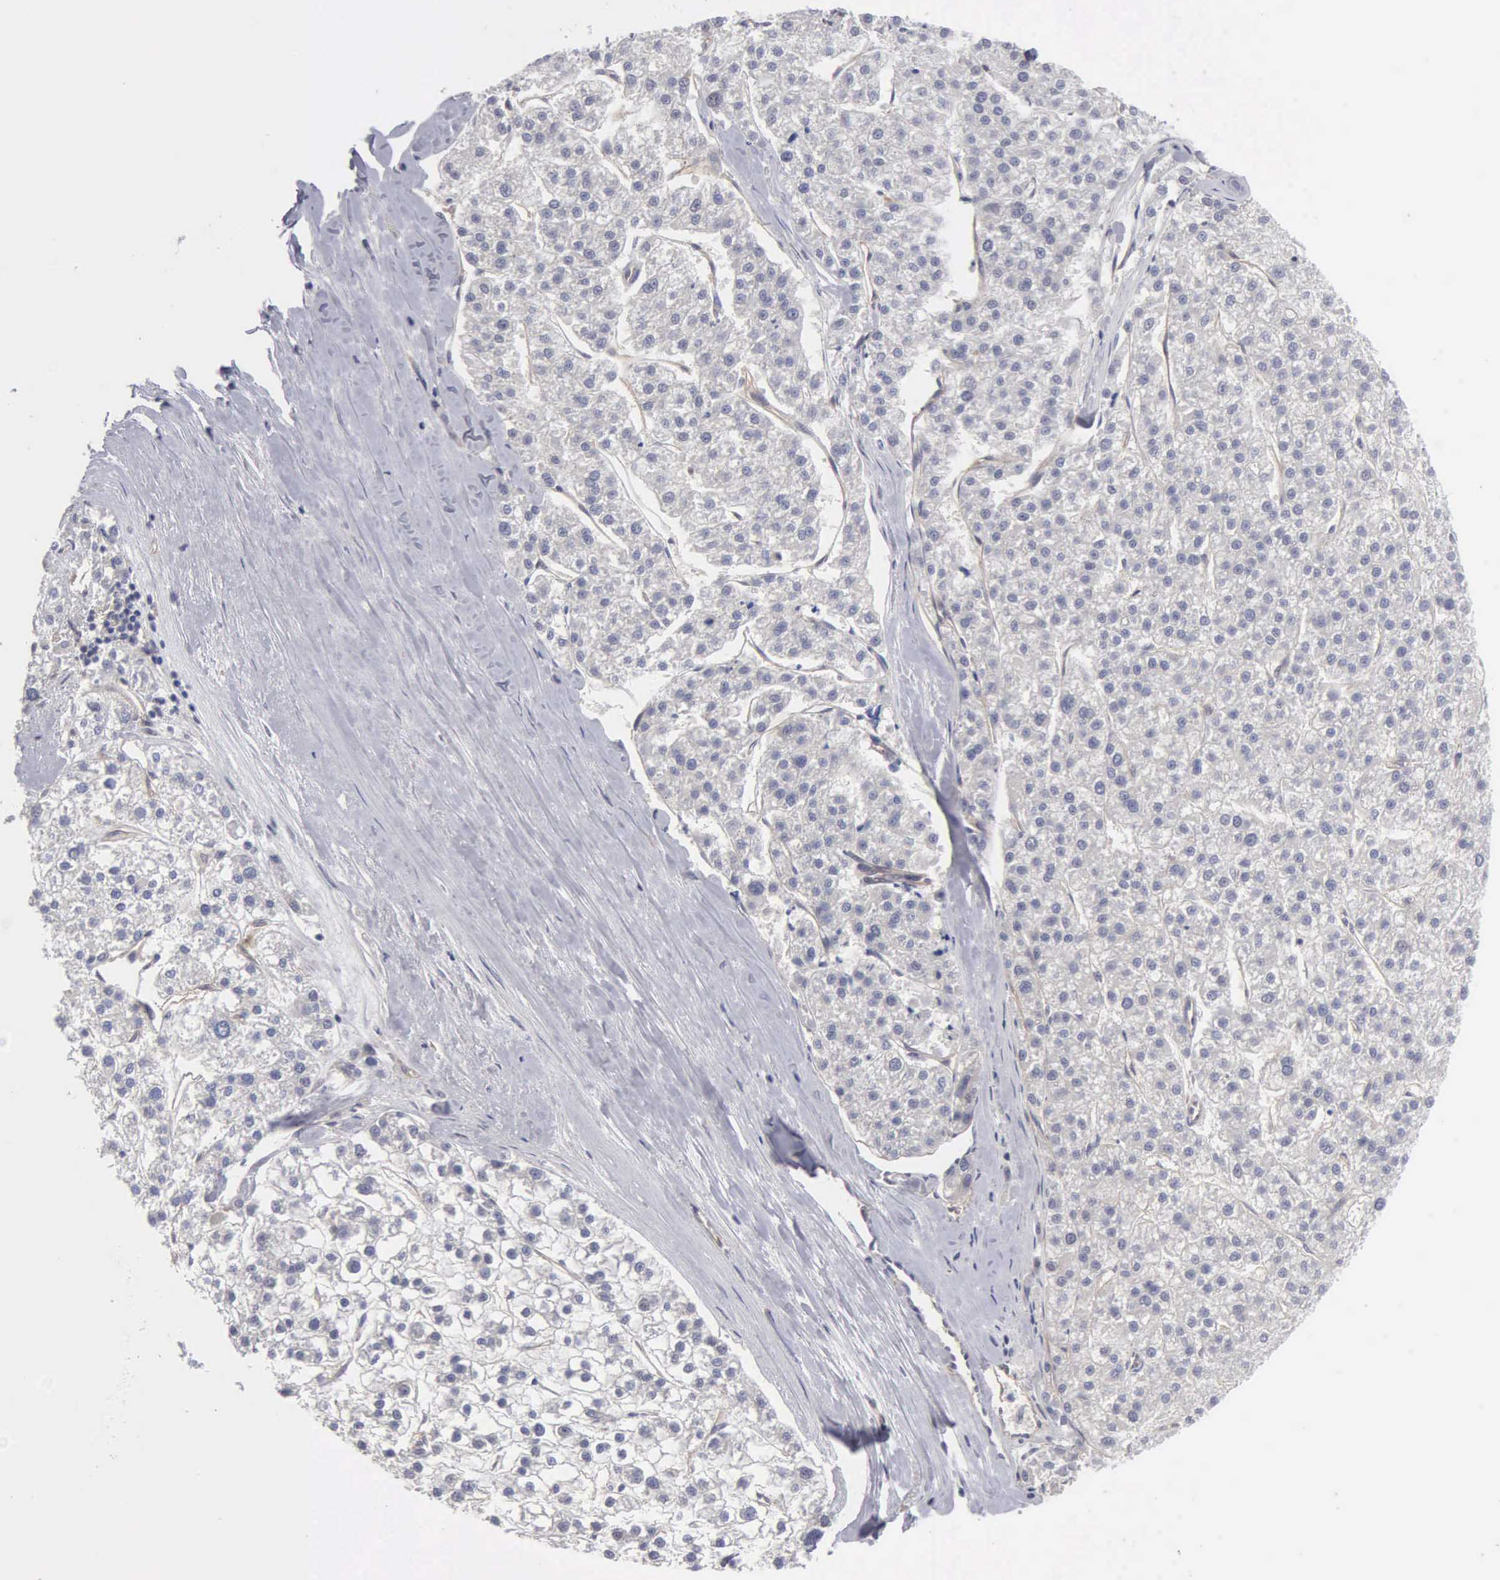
{"staining": {"intensity": "negative", "quantity": "none", "location": "none"}, "tissue": "liver cancer", "cell_type": "Tumor cells", "image_type": "cancer", "snomed": [{"axis": "morphology", "description": "Carcinoma, Hepatocellular, NOS"}, {"axis": "topography", "description": "Liver"}], "caption": "Photomicrograph shows no protein positivity in tumor cells of liver hepatocellular carcinoma tissue. (IHC, brightfield microscopy, high magnification).", "gene": "ZBTB33", "patient": {"sex": "female", "age": 85}}